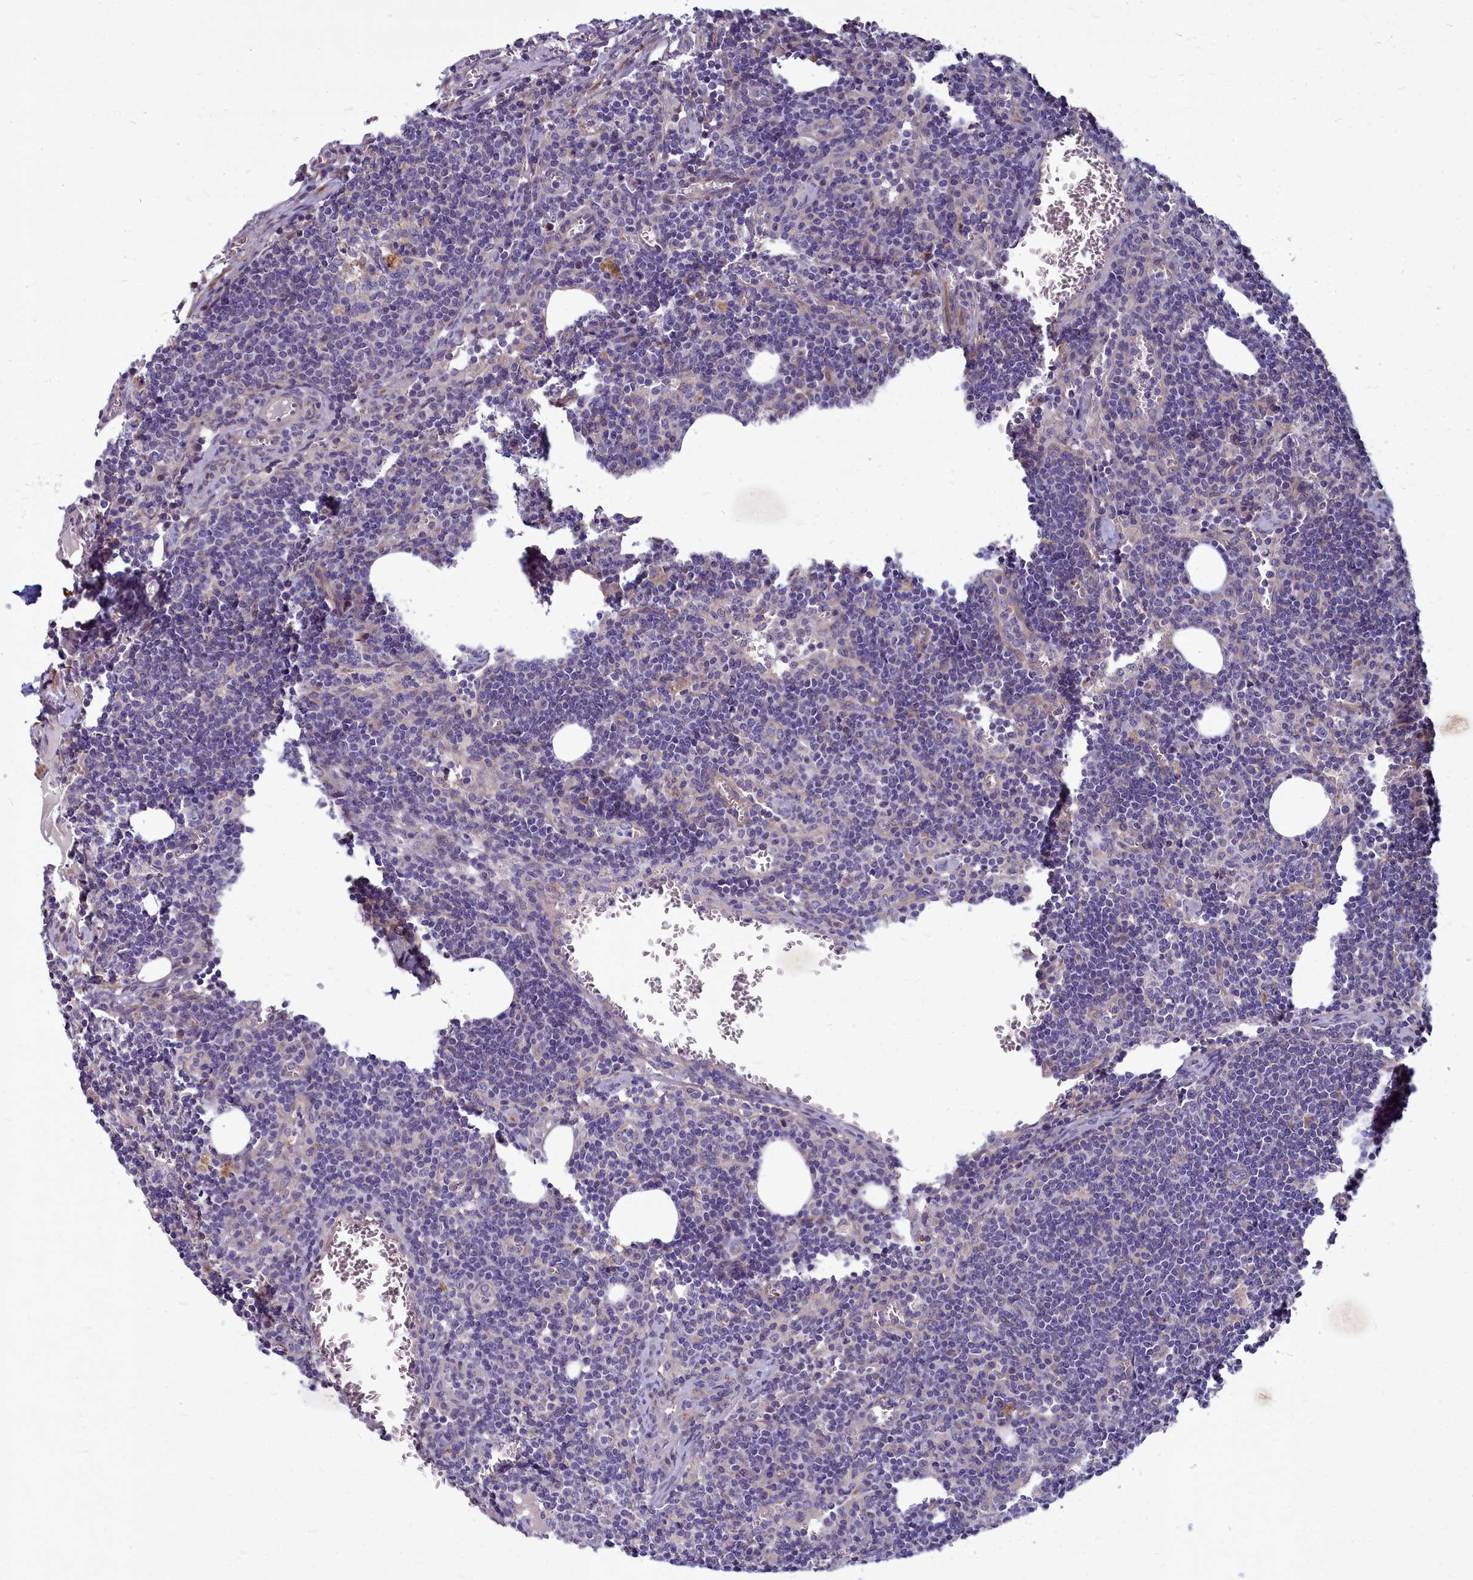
{"staining": {"intensity": "negative", "quantity": "none", "location": "none"}, "tissue": "lymph node", "cell_type": "Germinal center cells", "image_type": "normal", "snomed": [{"axis": "morphology", "description": "Normal tissue, NOS"}, {"axis": "topography", "description": "Lymph node"}], "caption": "Lymph node was stained to show a protein in brown. There is no significant positivity in germinal center cells.", "gene": "SMPD4", "patient": {"sex": "female", "age": 27}}